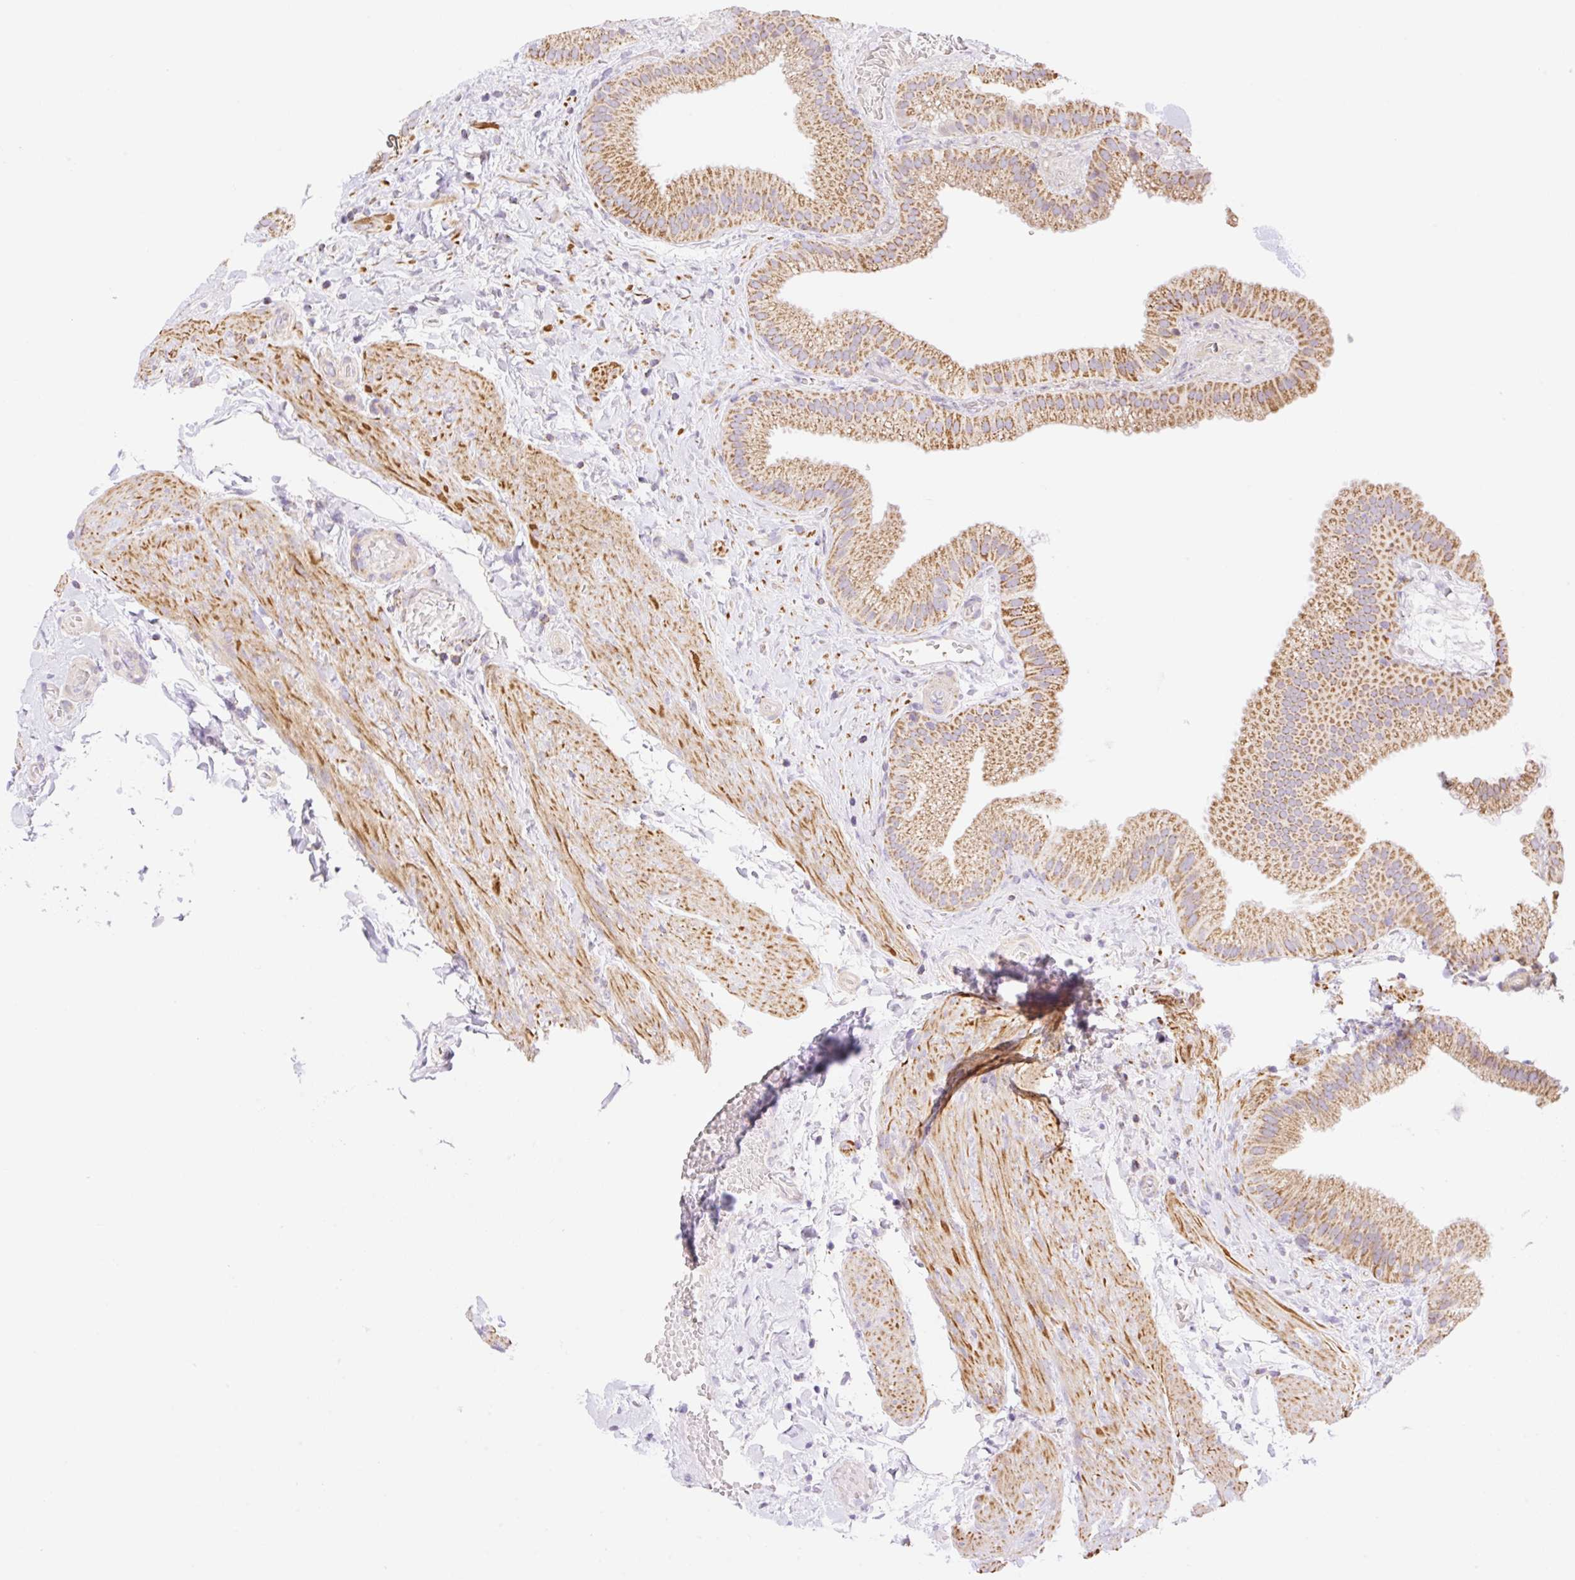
{"staining": {"intensity": "moderate", "quantity": ">75%", "location": "cytoplasmic/membranous"}, "tissue": "gallbladder", "cell_type": "Glandular cells", "image_type": "normal", "snomed": [{"axis": "morphology", "description": "Normal tissue, NOS"}, {"axis": "topography", "description": "Gallbladder"}], "caption": "A medium amount of moderate cytoplasmic/membranous staining is appreciated in approximately >75% of glandular cells in unremarkable gallbladder. Nuclei are stained in blue.", "gene": "ESAM", "patient": {"sex": "female", "age": 63}}